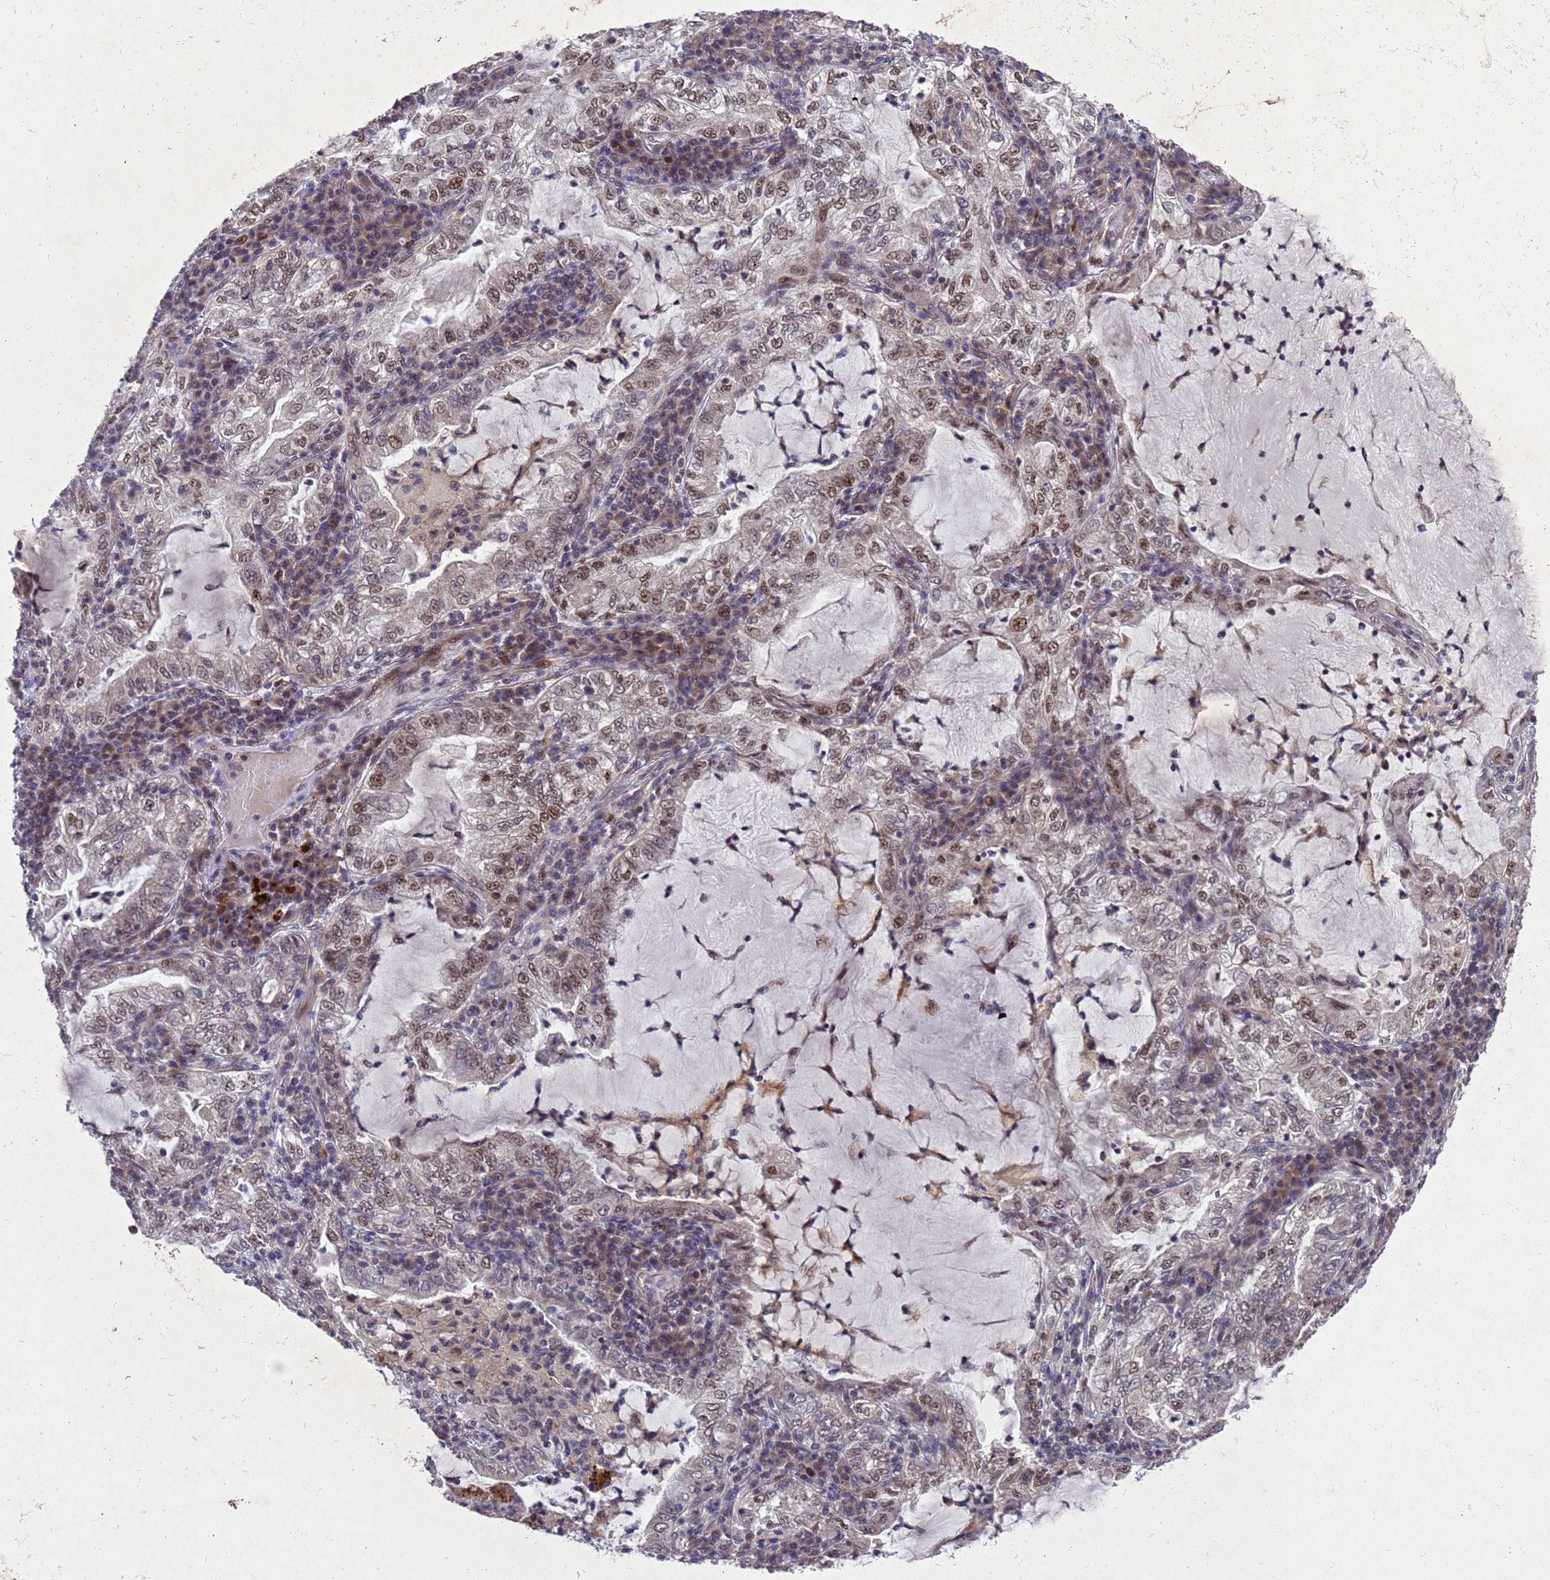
{"staining": {"intensity": "moderate", "quantity": ">75%", "location": "nuclear"}, "tissue": "lung cancer", "cell_type": "Tumor cells", "image_type": "cancer", "snomed": [{"axis": "morphology", "description": "Adenocarcinoma, NOS"}, {"axis": "topography", "description": "Lung"}], "caption": "A micrograph of adenocarcinoma (lung) stained for a protein demonstrates moderate nuclear brown staining in tumor cells.", "gene": "TBK1", "patient": {"sex": "female", "age": 73}}